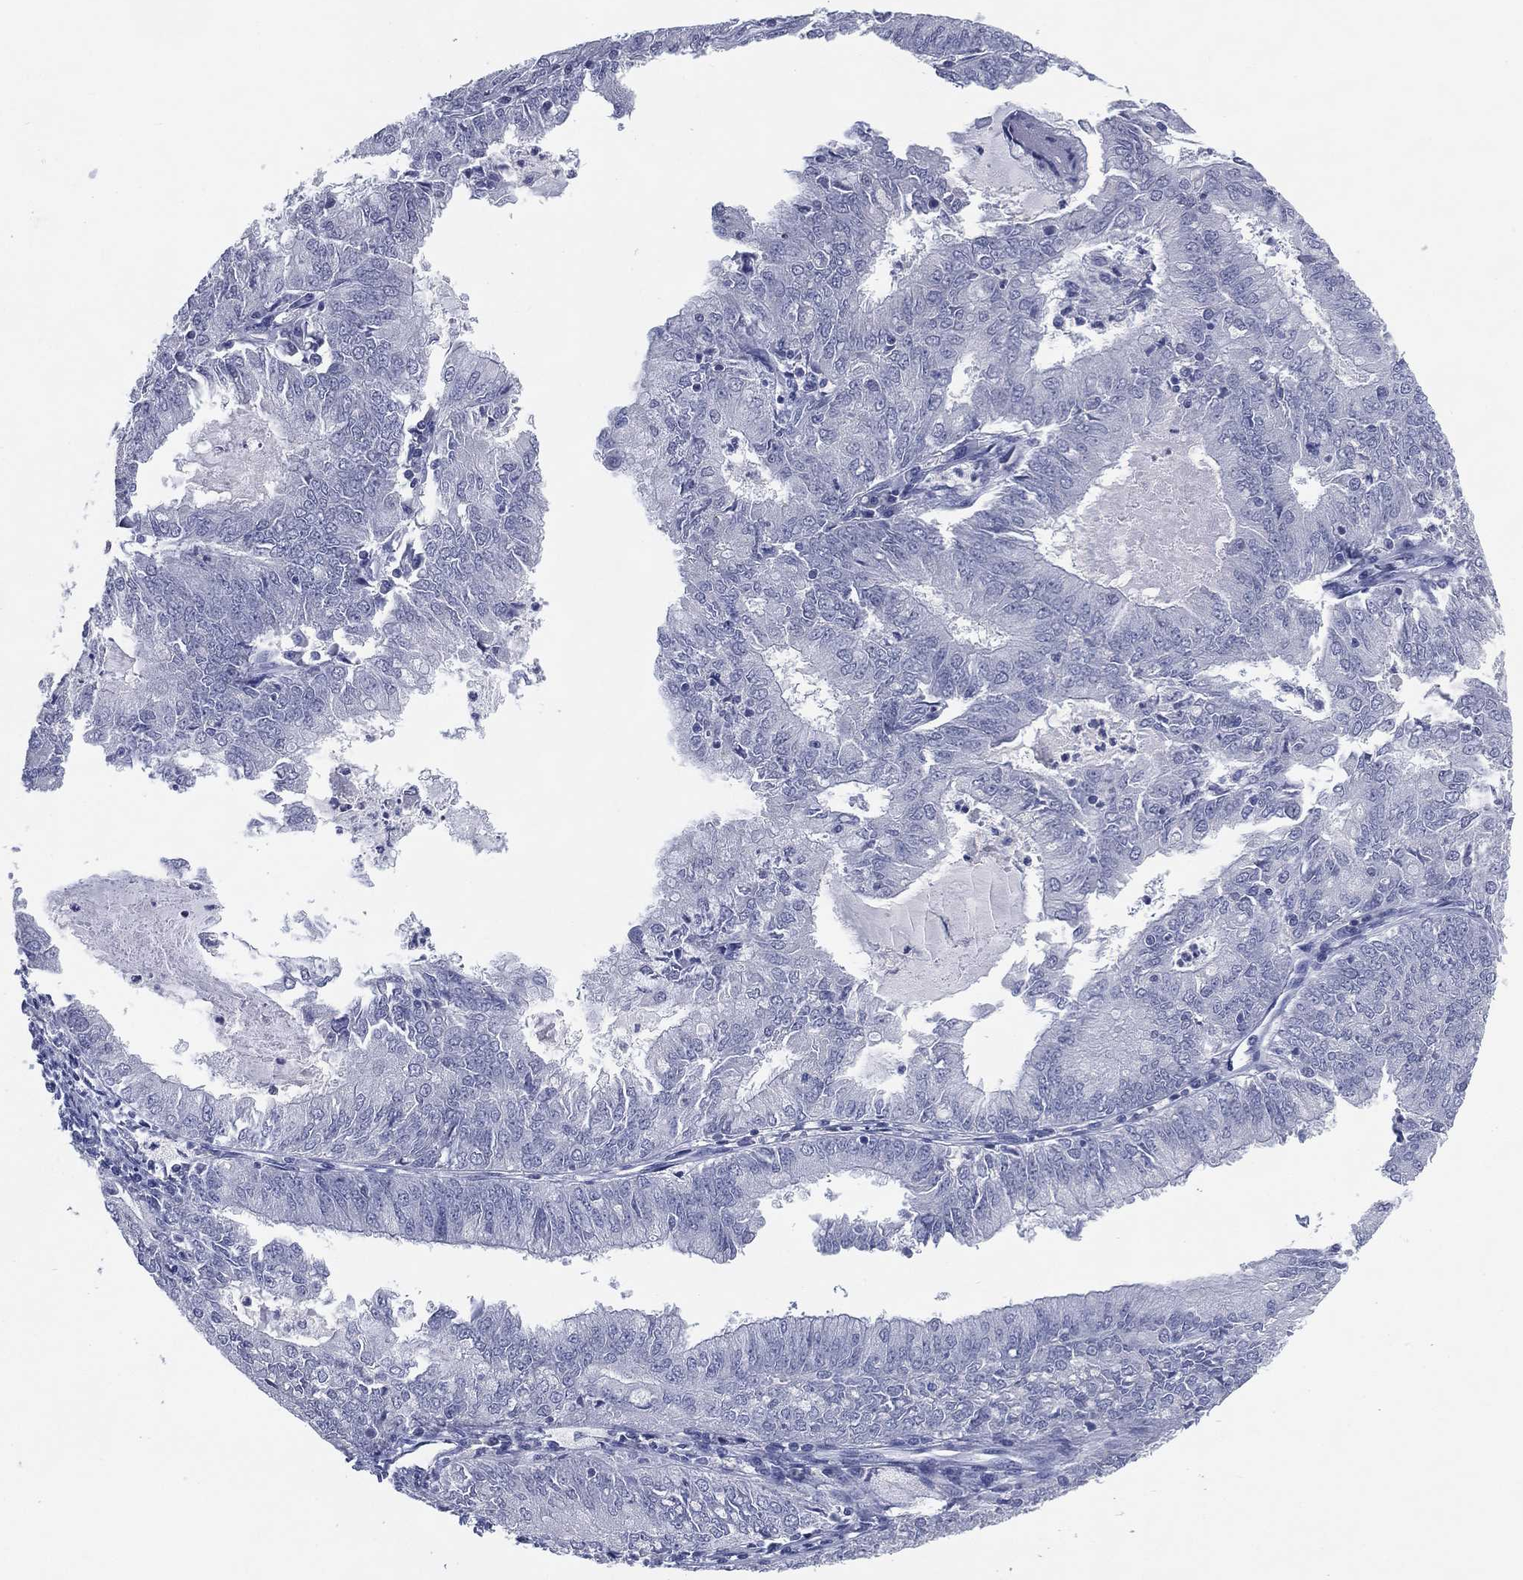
{"staining": {"intensity": "negative", "quantity": "none", "location": "none"}, "tissue": "endometrial cancer", "cell_type": "Tumor cells", "image_type": "cancer", "snomed": [{"axis": "morphology", "description": "Adenocarcinoma, NOS"}, {"axis": "topography", "description": "Endometrium"}], "caption": "Immunohistochemistry (IHC) photomicrograph of neoplastic tissue: endometrial adenocarcinoma stained with DAB (3,3'-diaminobenzidine) reveals no significant protein positivity in tumor cells.", "gene": "KRT35", "patient": {"sex": "female", "age": 57}}